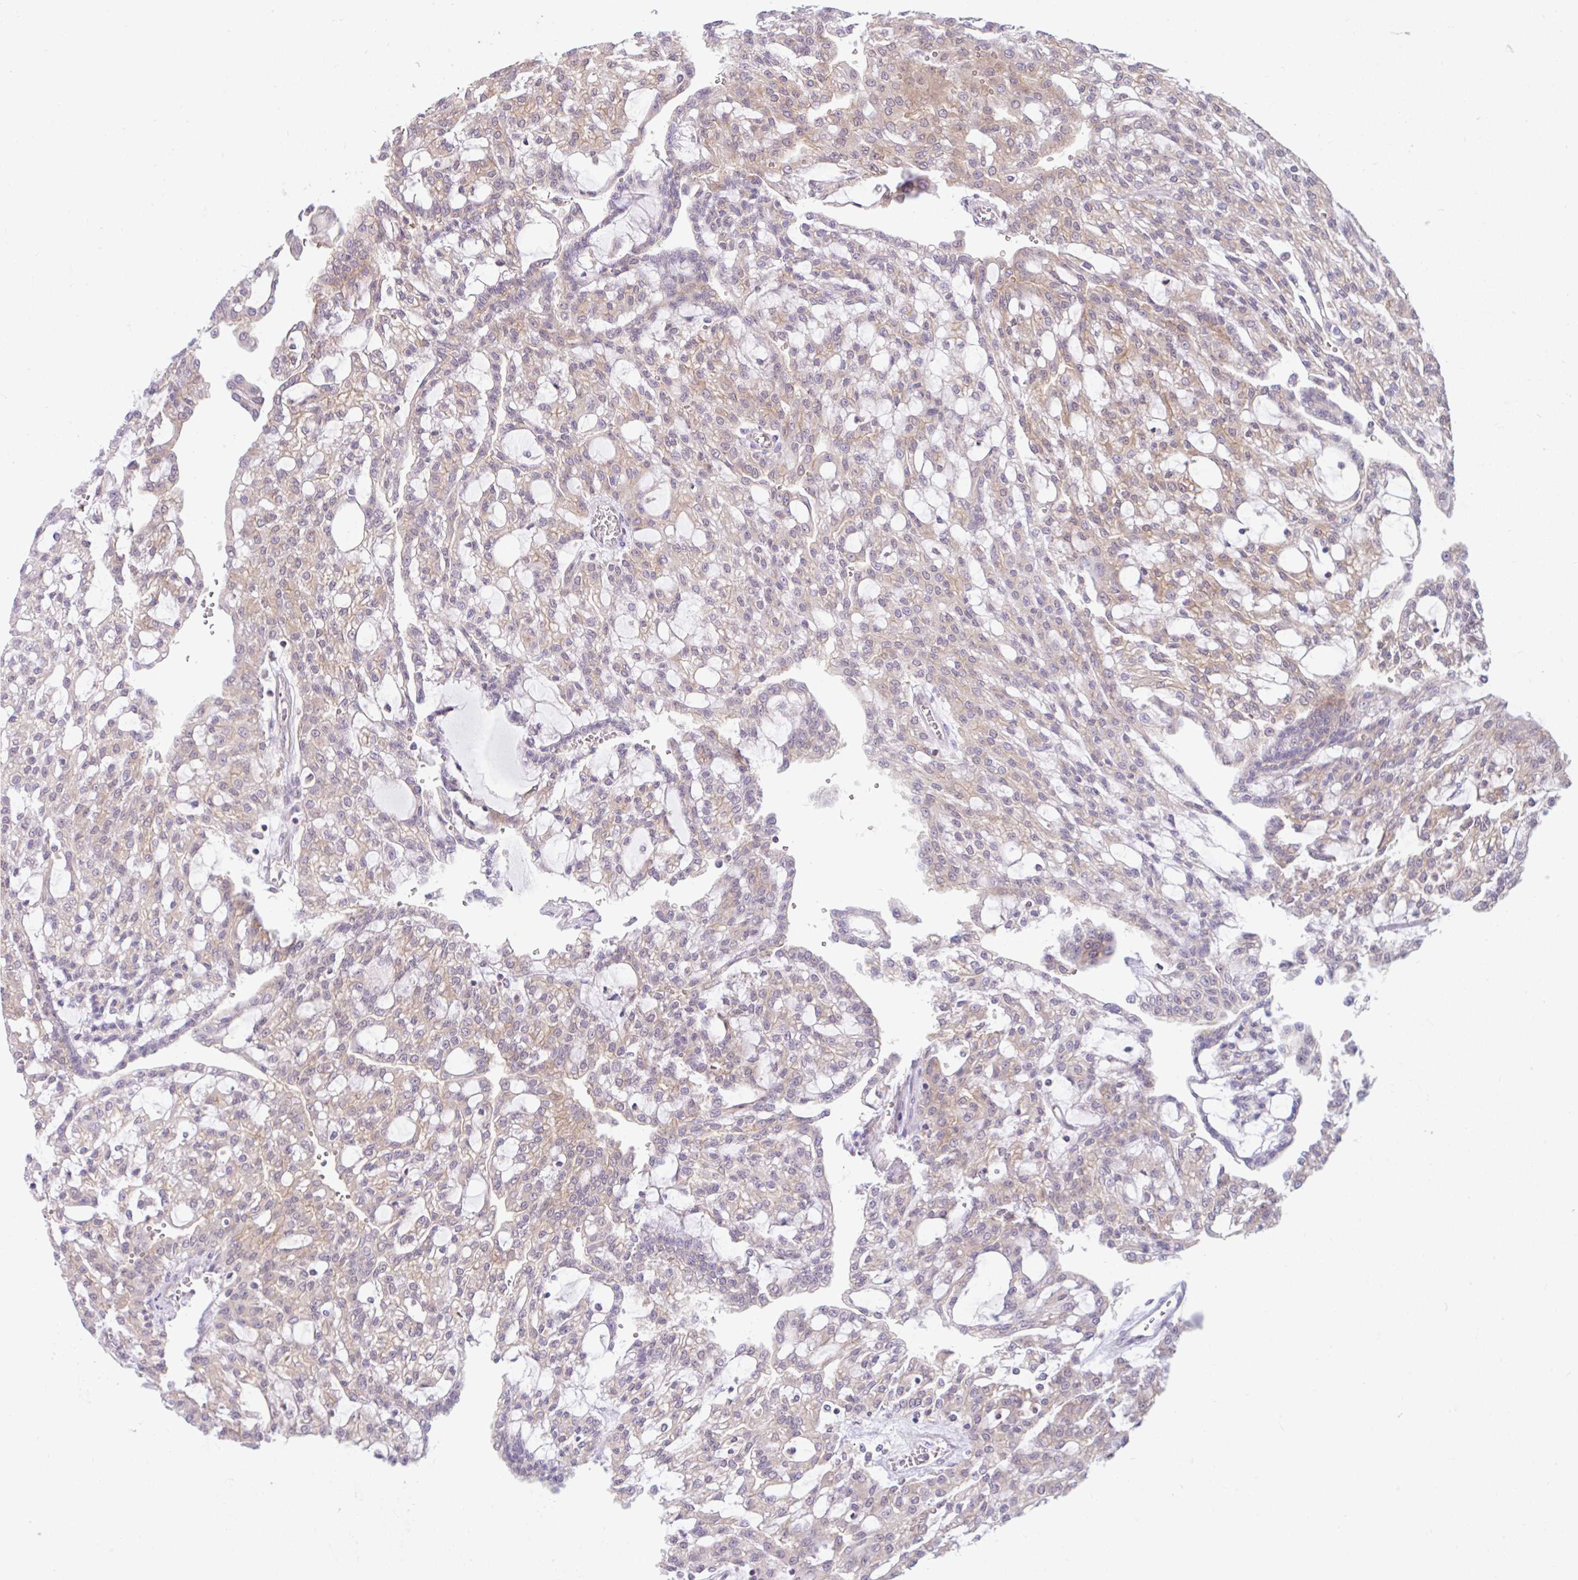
{"staining": {"intensity": "moderate", "quantity": "25%-75%", "location": "cytoplasmic/membranous"}, "tissue": "renal cancer", "cell_type": "Tumor cells", "image_type": "cancer", "snomed": [{"axis": "morphology", "description": "Adenocarcinoma, NOS"}, {"axis": "topography", "description": "Kidney"}], "caption": "A micrograph of adenocarcinoma (renal) stained for a protein displays moderate cytoplasmic/membranous brown staining in tumor cells.", "gene": "RALBP1", "patient": {"sex": "male", "age": 63}}